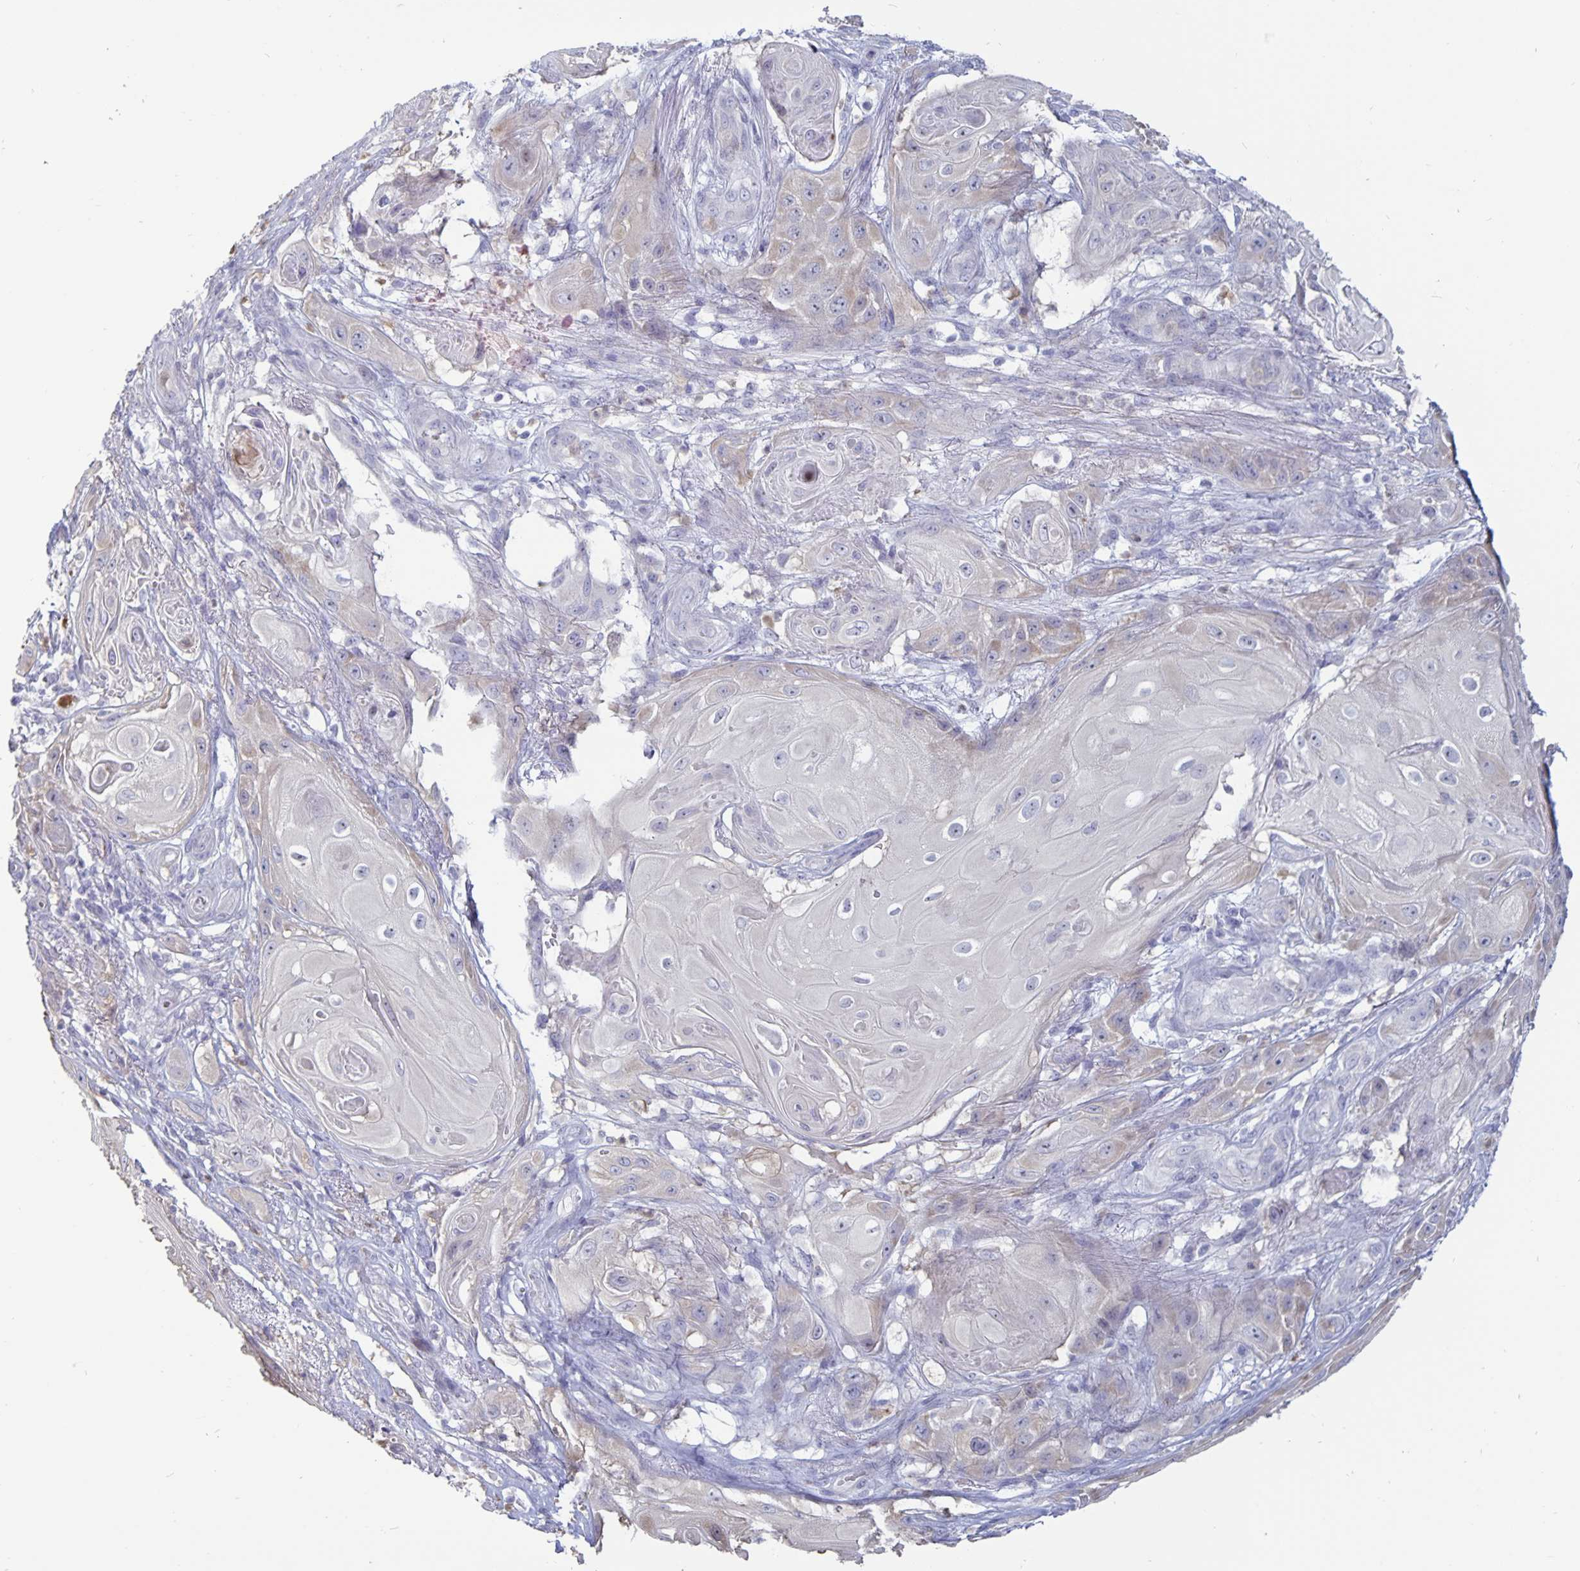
{"staining": {"intensity": "weak", "quantity": "<25%", "location": "cytoplasmic/membranous"}, "tissue": "skin cancer", "cell_type": "Tumor cells", "image_type": "cancer", "snomed": [{"axis": "morphology", "description": "Squamous cell carcinoma, NOS"}, {"axis": "topography", "description": "Skin"}], "caption": "IHC of skin cancer reveals no expression in tumor cells.", "gene": "PLCB3", "patient": {"sex": "male", "age": 62}}